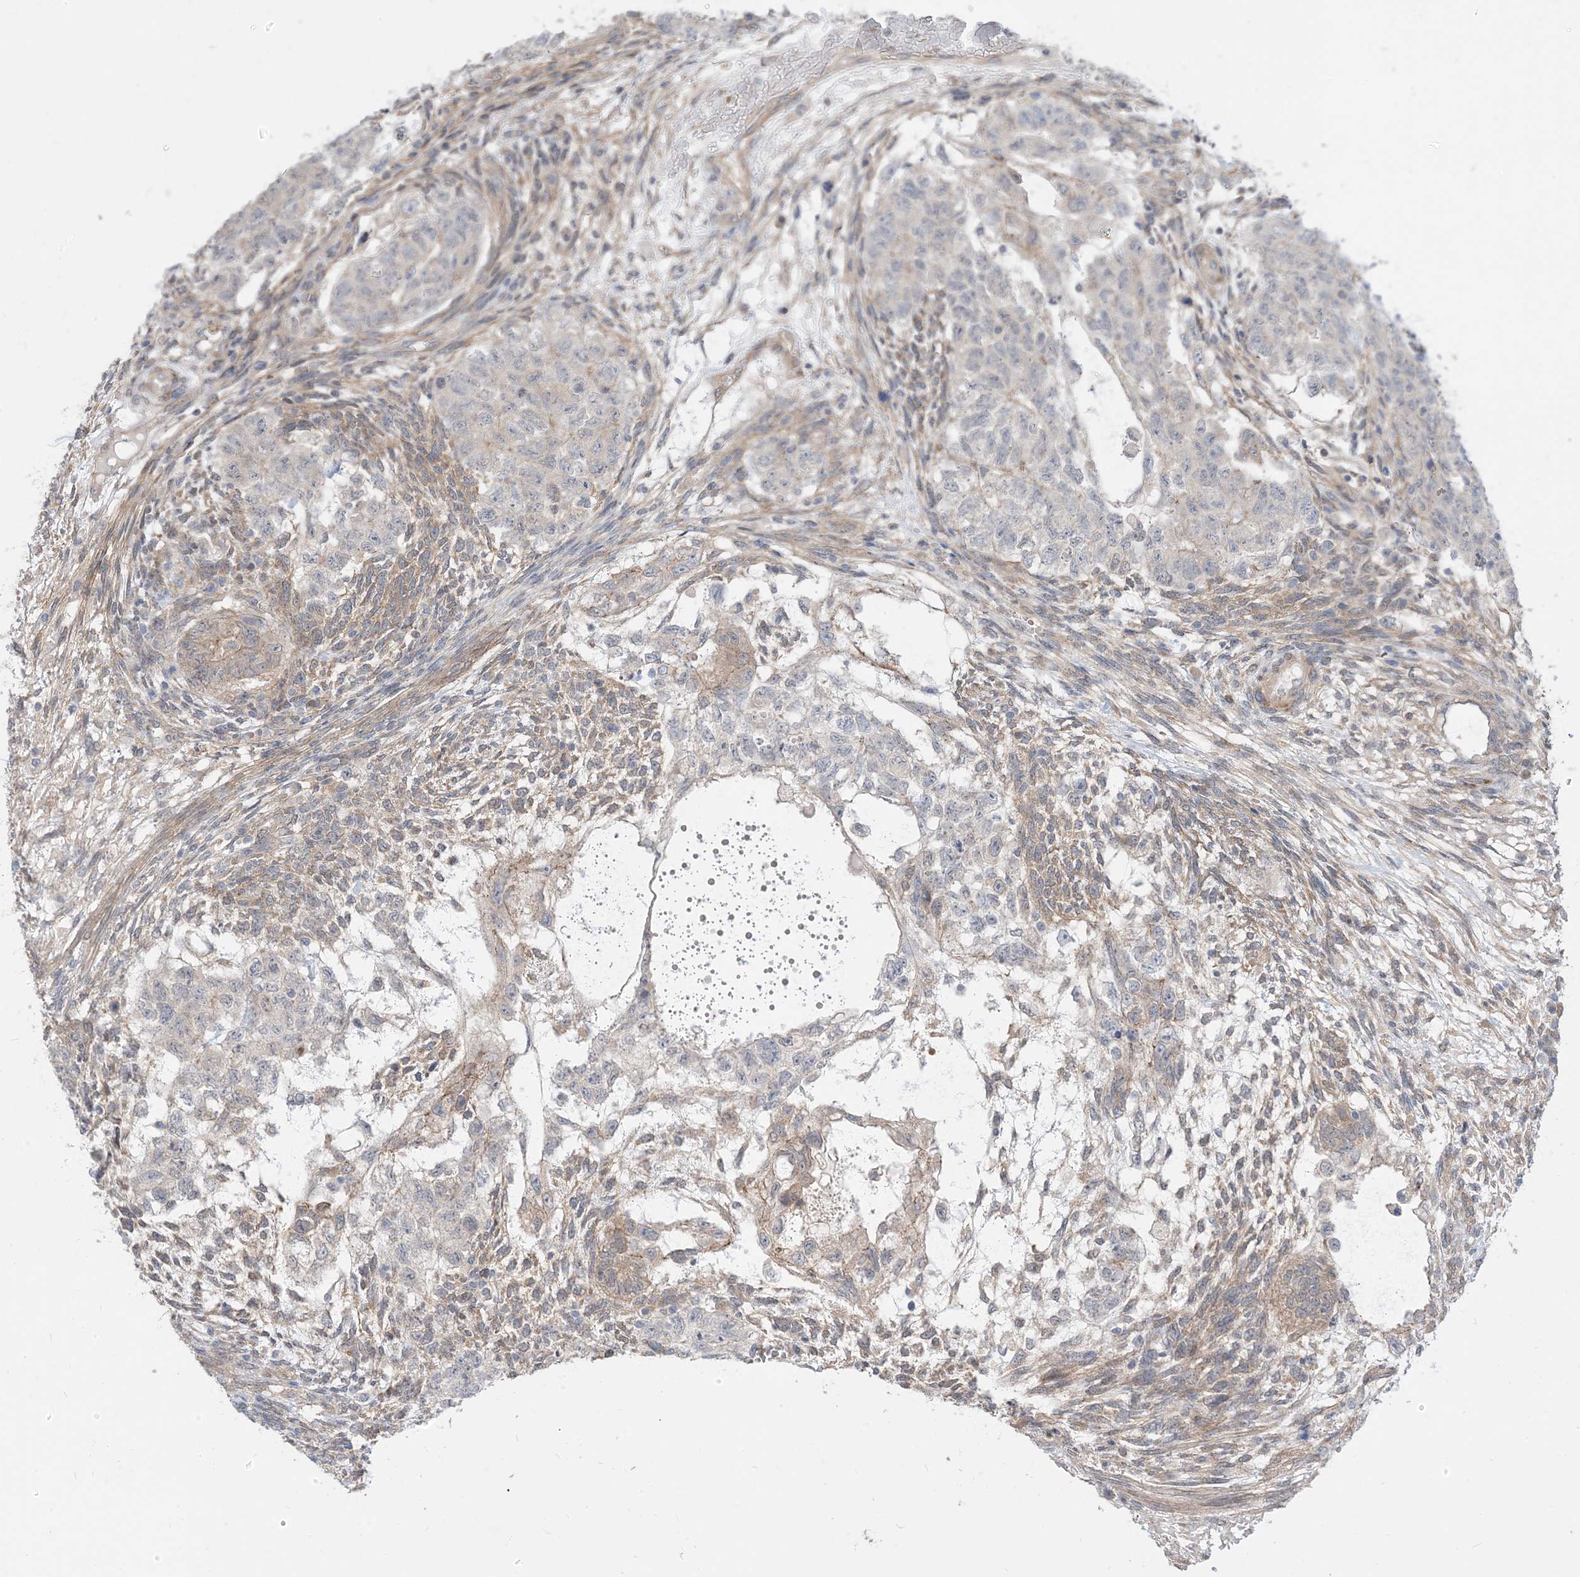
{"staining": {"intensity": "negative", "quantity": "none", "location": "none"}, "tissue": "testis cancer", "cell_type": "Tumor cells", "image_type": "cancer", "snomed": [{"axis": "morphology", "description": "Normal tissue, NOS"}, {"axis": "morphology", "description": "Carcinoma, Embryonal, NOS"}, {"axis": "topography", "description": "Testis"}], "caption": "Immunohistochemistry (IHC) of human testis cancer (embryonal carcinoma) exhibits no positivity in tumor cells.", "gene": "RIN1", "patient": {"sex": "male", "age": 36}}